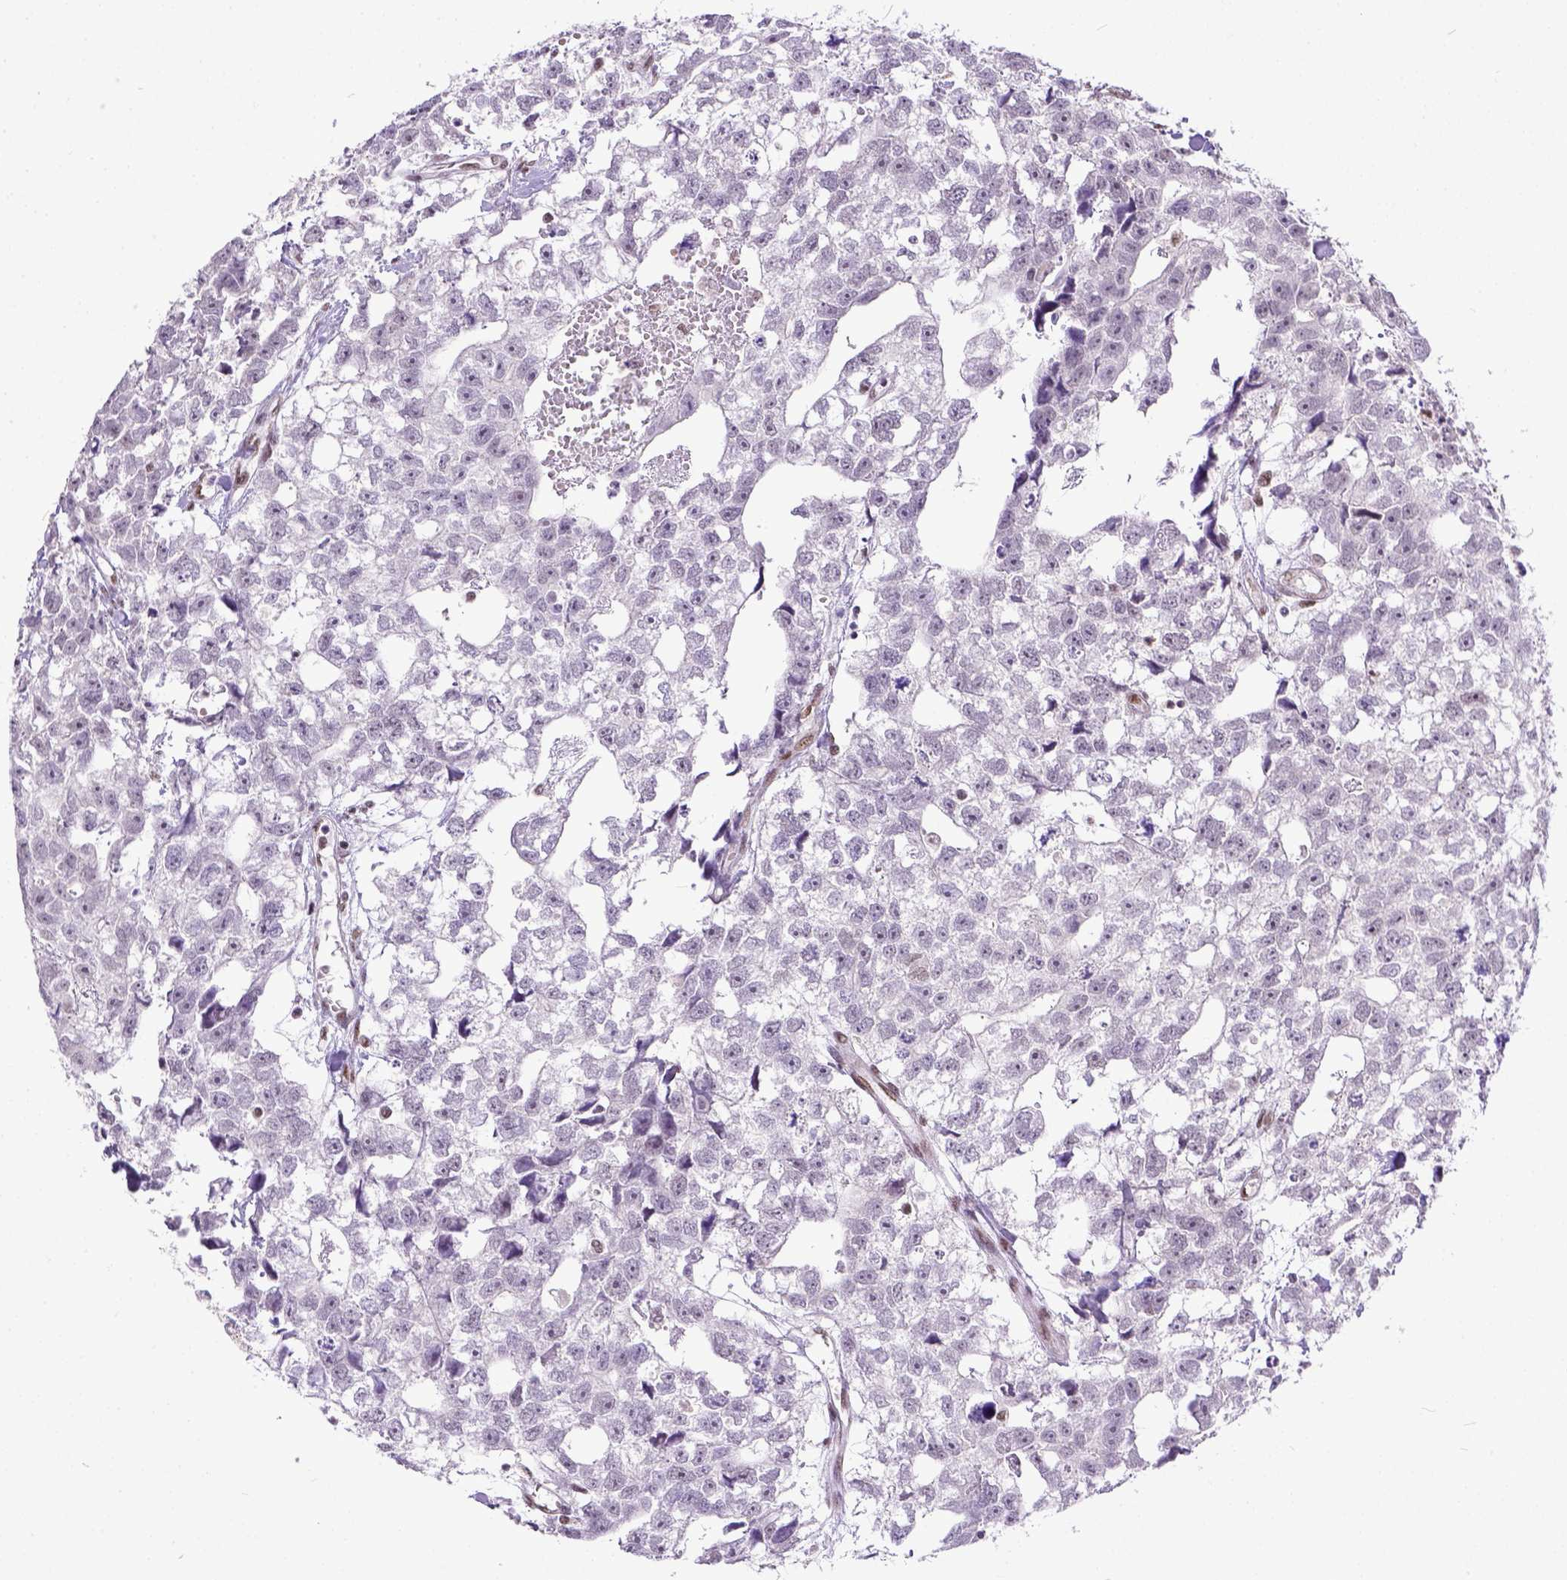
{"staining": {"intensity": "negative", "quantity": "none", "location": "none"}, "tissue": "testis cancer", "cell_type": "Tumor cells", "image_type": "cancer", "snomed": [{"axis": "morphology", "description": "Carcinoma, Embryonal, NOS"}, {"axis": "morphology", "description": "Teratoma, malignant, NOS"}, {"axis": "topography", "description": "Testis"}], "caption": "Tumor cells show no significant protein expression in testis cancer.", "gene": "ERCC1", "patient": {"sex": "male", "age": 44}}